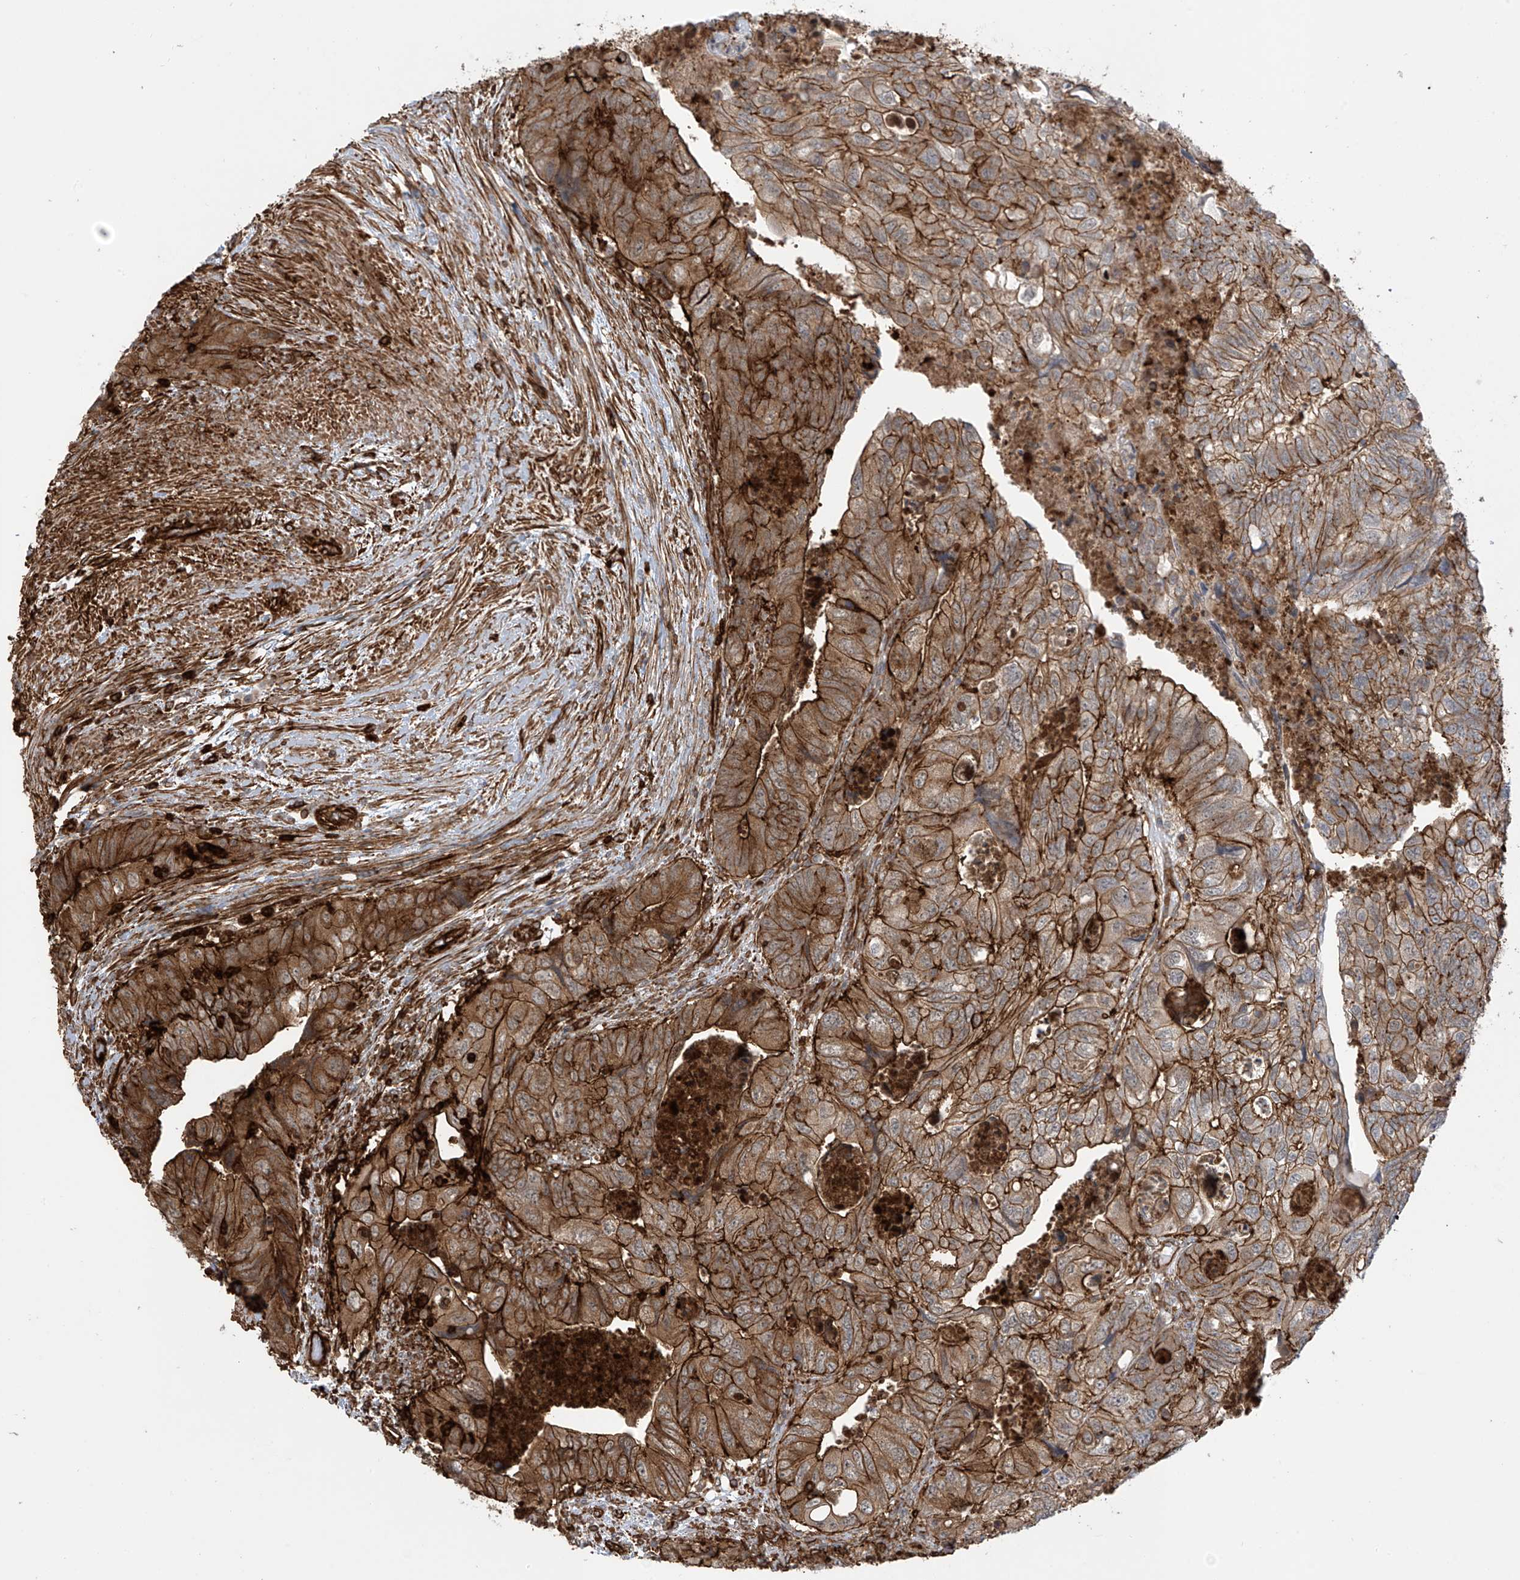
{"staining": {"intensity": "strong", "quantity": ">75%", "location": "cytoplasmic/membranous"}, "tissue": "colorectal cancer", "cell_type": "Tumor cells", "image_type": "cancer", "snomed": [{"axis": "morphology", "description": "Adenocarcinoma, NOS"}, {"axis": "topography", "description": "Rectum"}], "caption": "Human adenocarcinoma (colorectal) stained for a protein (brown) displays strong cytoplasmic/membranous positive expression in about >75% of tumor cells.", "gene": "SLC9A2", "patient": {"sex": "male", "age": 63}}